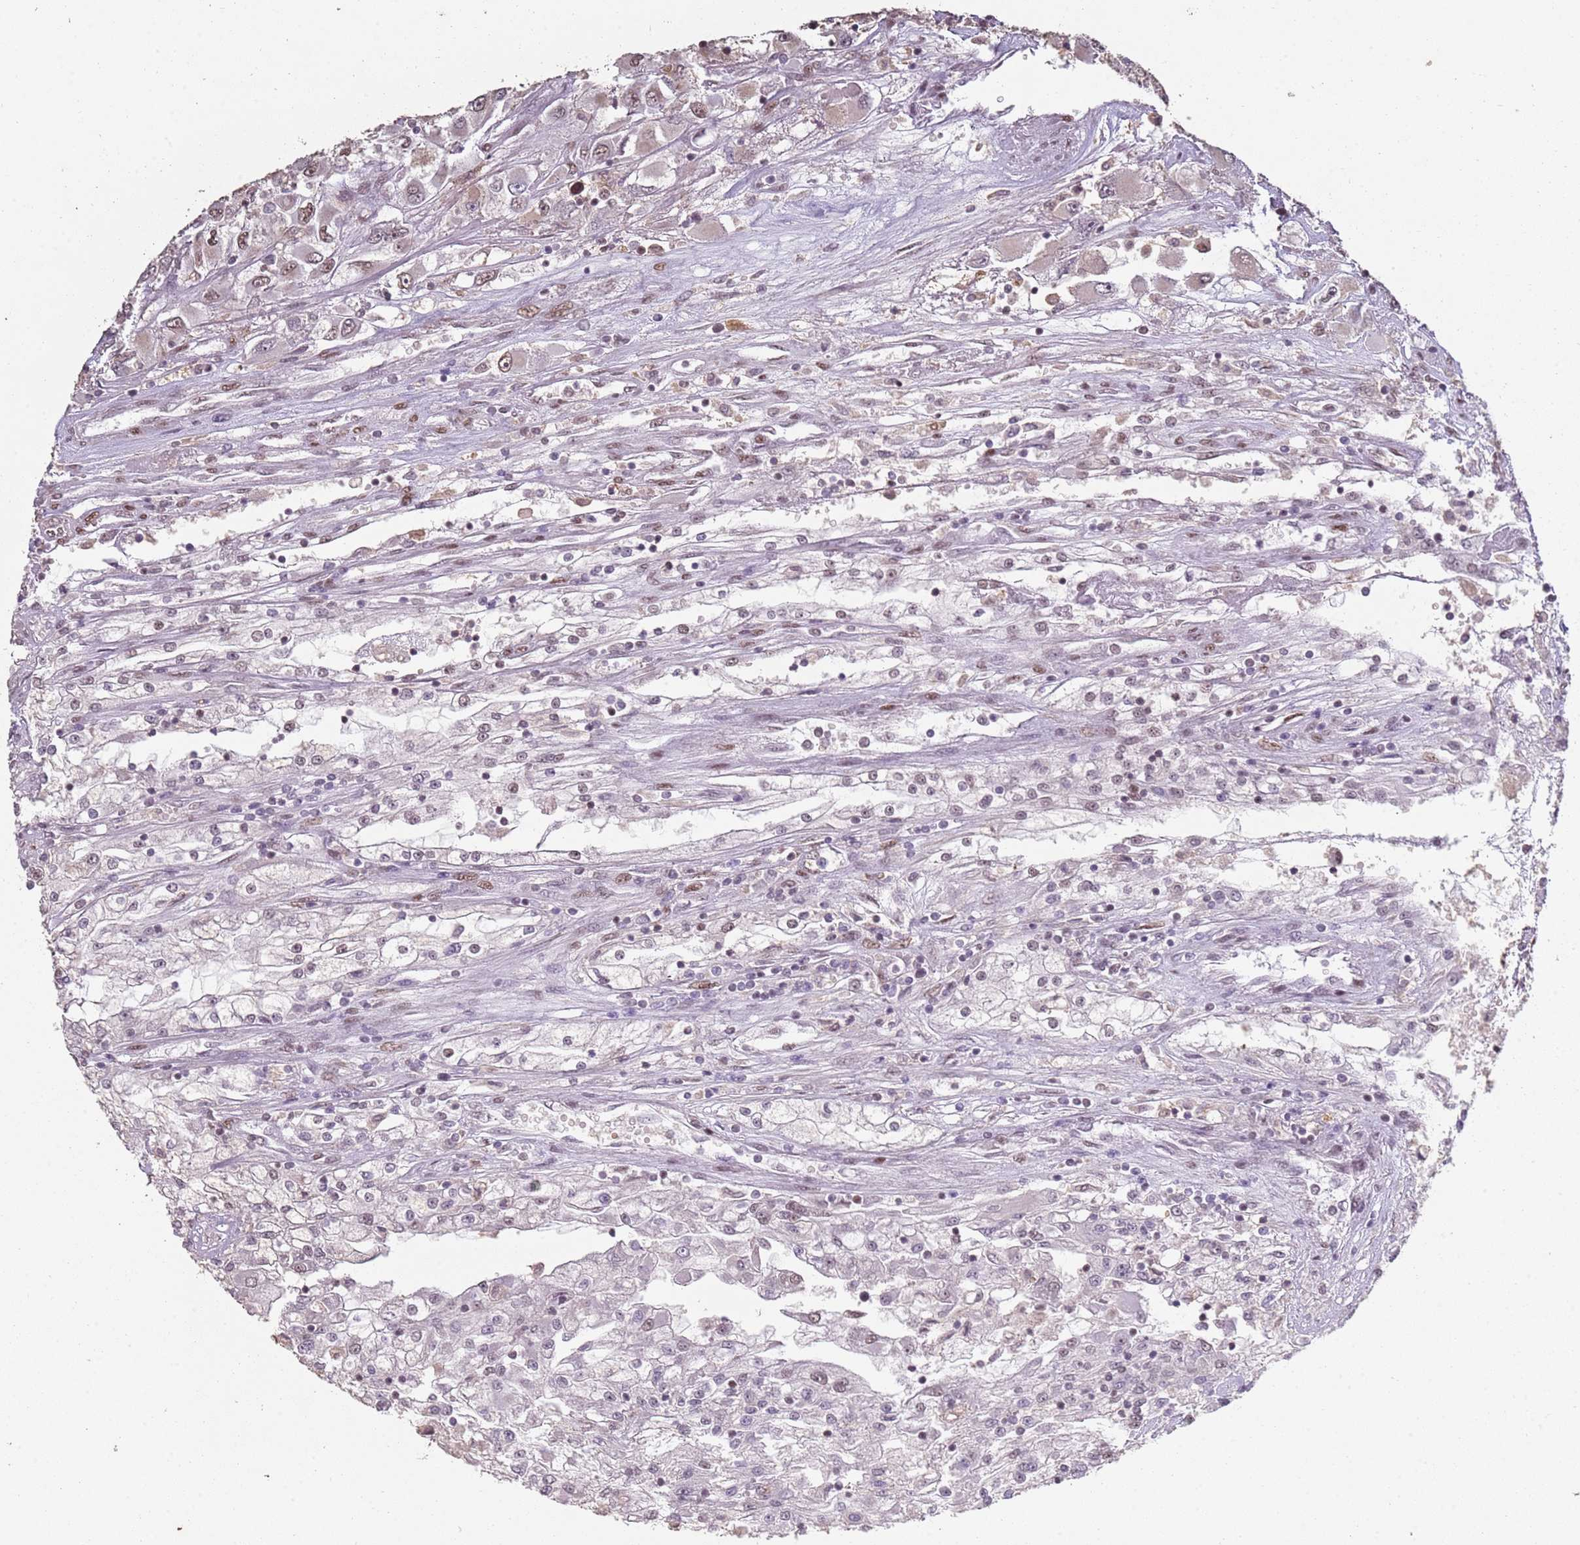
{"staining": {"intensity": "moderate", "quantity": "25%-75%", "location": "nuclear"}, "tissue": "renal cancer", "cell_type": "Tumor cells", "image_type": "cancer", "snomed": [{"axis": "morphology", "description": "Adenocarcinoma, NOS"}, {"axis": "topography", "description": "Kidney"}], "caption": "Protein staining of adenocarcinoma (renal) tissue reveals moderate nuclear positivity in approximately 25%-75% of tumor cells. The staining was performed using DAB (3,3'-diaminobenzidine), with brown indicating positive protein expression. Nuclei are stained blue with hematoxylin.", "gene": "ARL14EP", "patient": {"sex": "female", "age": 52}}